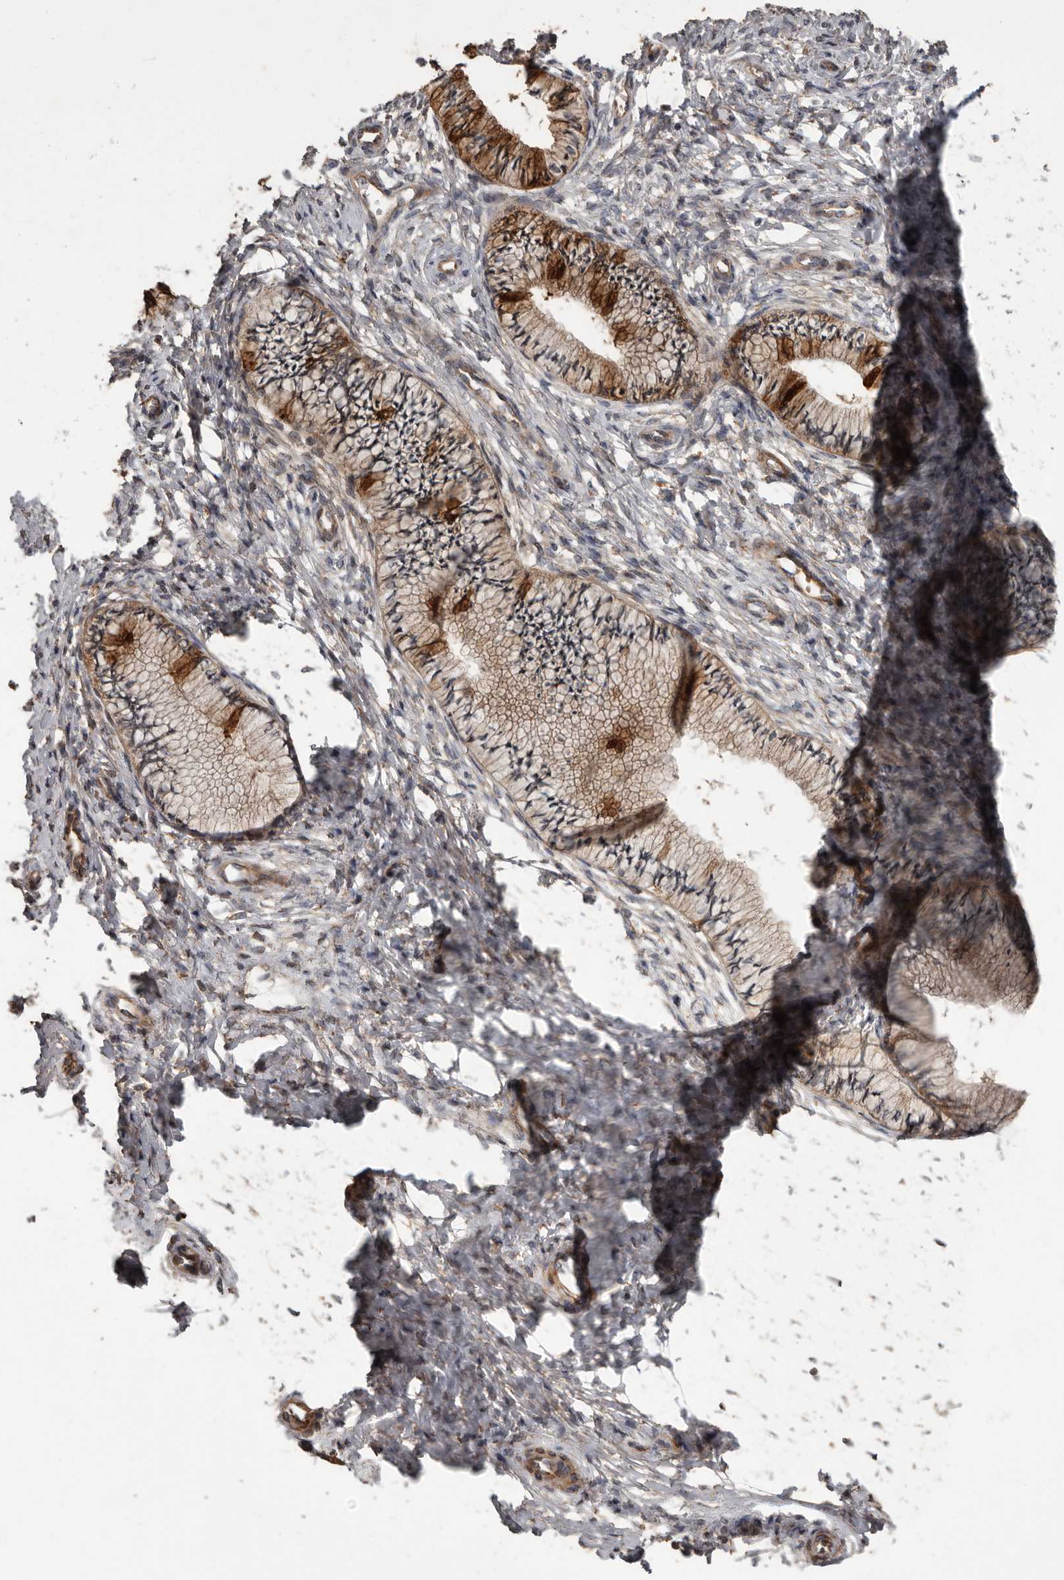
{"staining": {"intensity": "moderate", "quantity": ">75%", "location": "cytoplasmic/membranous"}, "tissue": "cervix", "cell_type": "Glandular cells", "image_type": "normal", "snomed": [{"axis": "morphology", "description": "Normal tissue, NOS"}, {"axis": "topography", "description": "Cervix"}], "caption": "Protein expression by immunohistochemistry (IHC) reveals moderate cytoplasmic/membranous expression in approximately >75% of glandular cells in unremarkable cervix. The staining was performed using DAB to visualize the protein expression in brown, while the nuclei were stained in blue with hematoxylin (Magnification: 20x).", "gene": "ARHGEF5", "patient": {"sex": "female", "age": 36}}